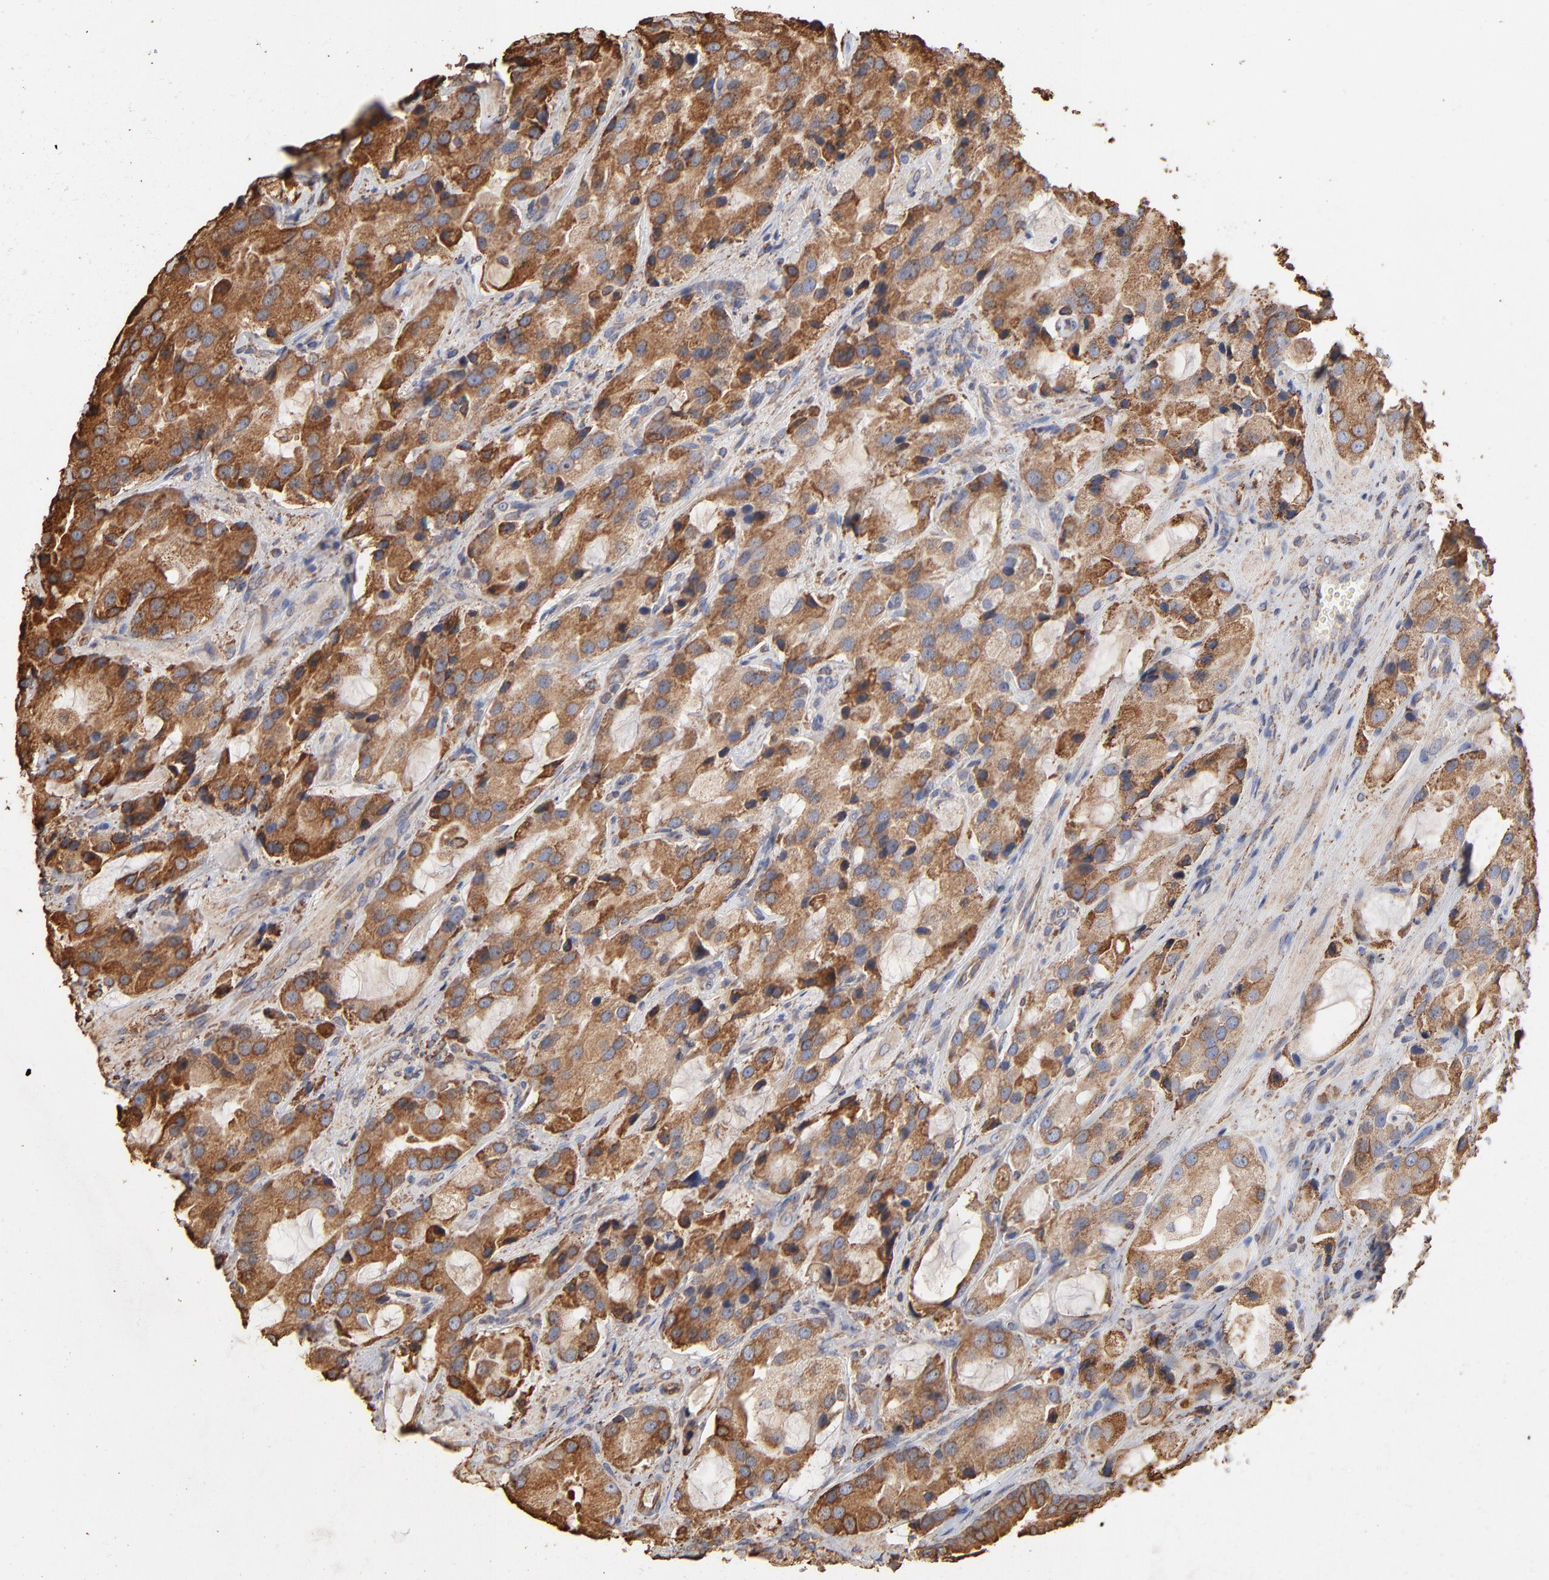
{"staining": {"intensity": "moderate", "quantity": ">75%", "location": "cytoplasmic/membranous"}, "tissue": "prostate cancer", "cell_type": "Tumor cells", "image_type": "cancer", "snomed": [{"axis": "morphology", "description": "Adenocarcinoma, High grade"}, {"axis": "topography", "description": "Prostate"}], "caption": "Moderate cytoplasmic/membranous positivity is seen in approximately >75% of tumor cells in prostate cancer (high-grade adenocarcinoma). The protein is shown in brown color, while the nuclei are stained blue.", "gene": "PDIA3", "patient": {"sex": "male", "age": 70}}